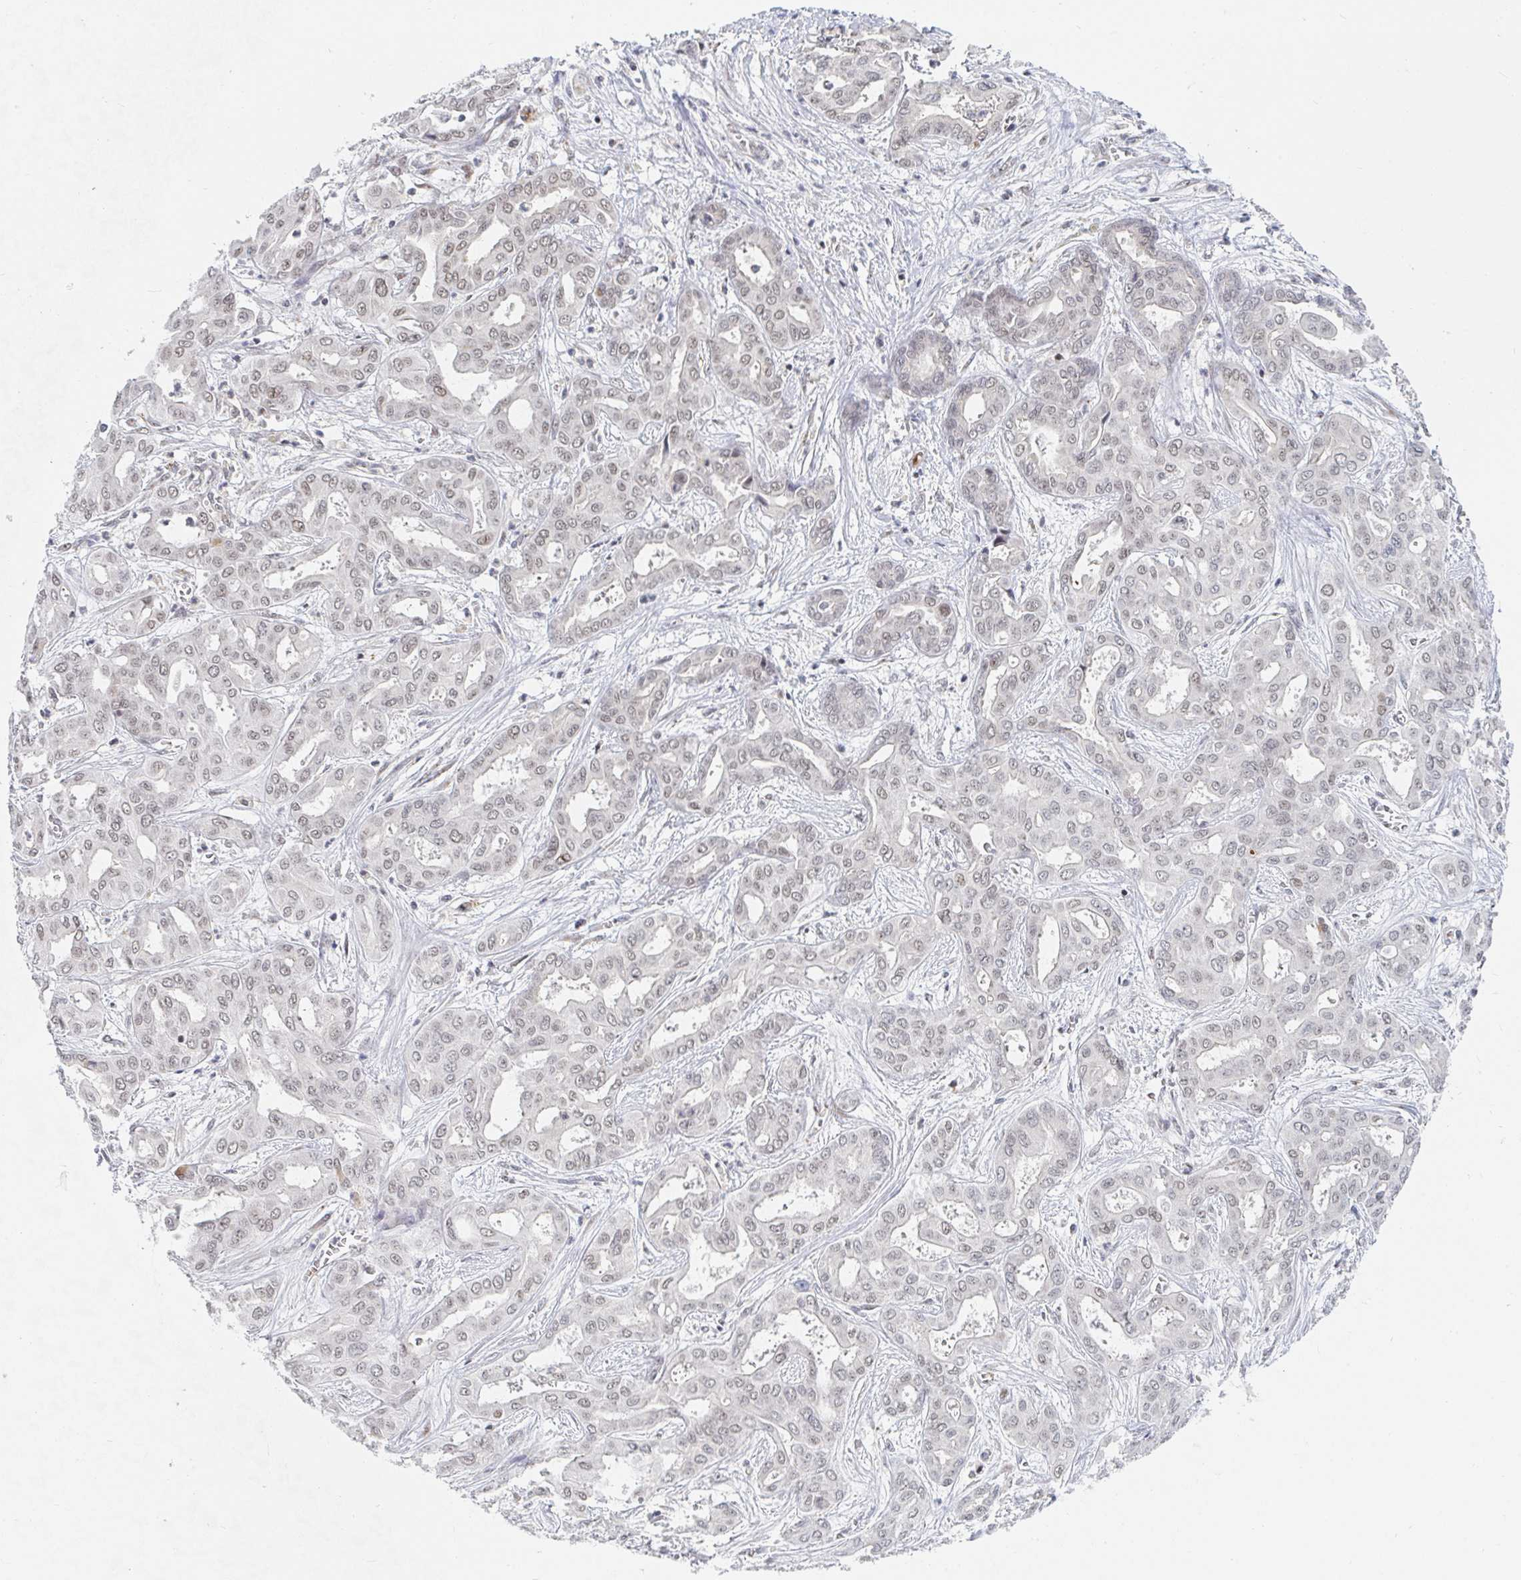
{"staining": {"intensity": "weak", "quantity": ">75%", "location": "nuclear"}, "tissue": "liver cancer", "cell_type": "Tumor cells", "image_type": "cancer", "snomed": [{"axis": "morphology", "description": "Cholangiocarcinoma"}, {"axis": "topography", "description": "Liver"}], "caption": "Protein expression analysis of liver cancer (cholangiocarcinoma) demonstrates weak nuclear staining in approximately >75% of tumor cells. (DAB IHC with brightfield microscopy, high magnification).", "gene": "CHD2", "patient": {"sex": "female", "age": 64}}